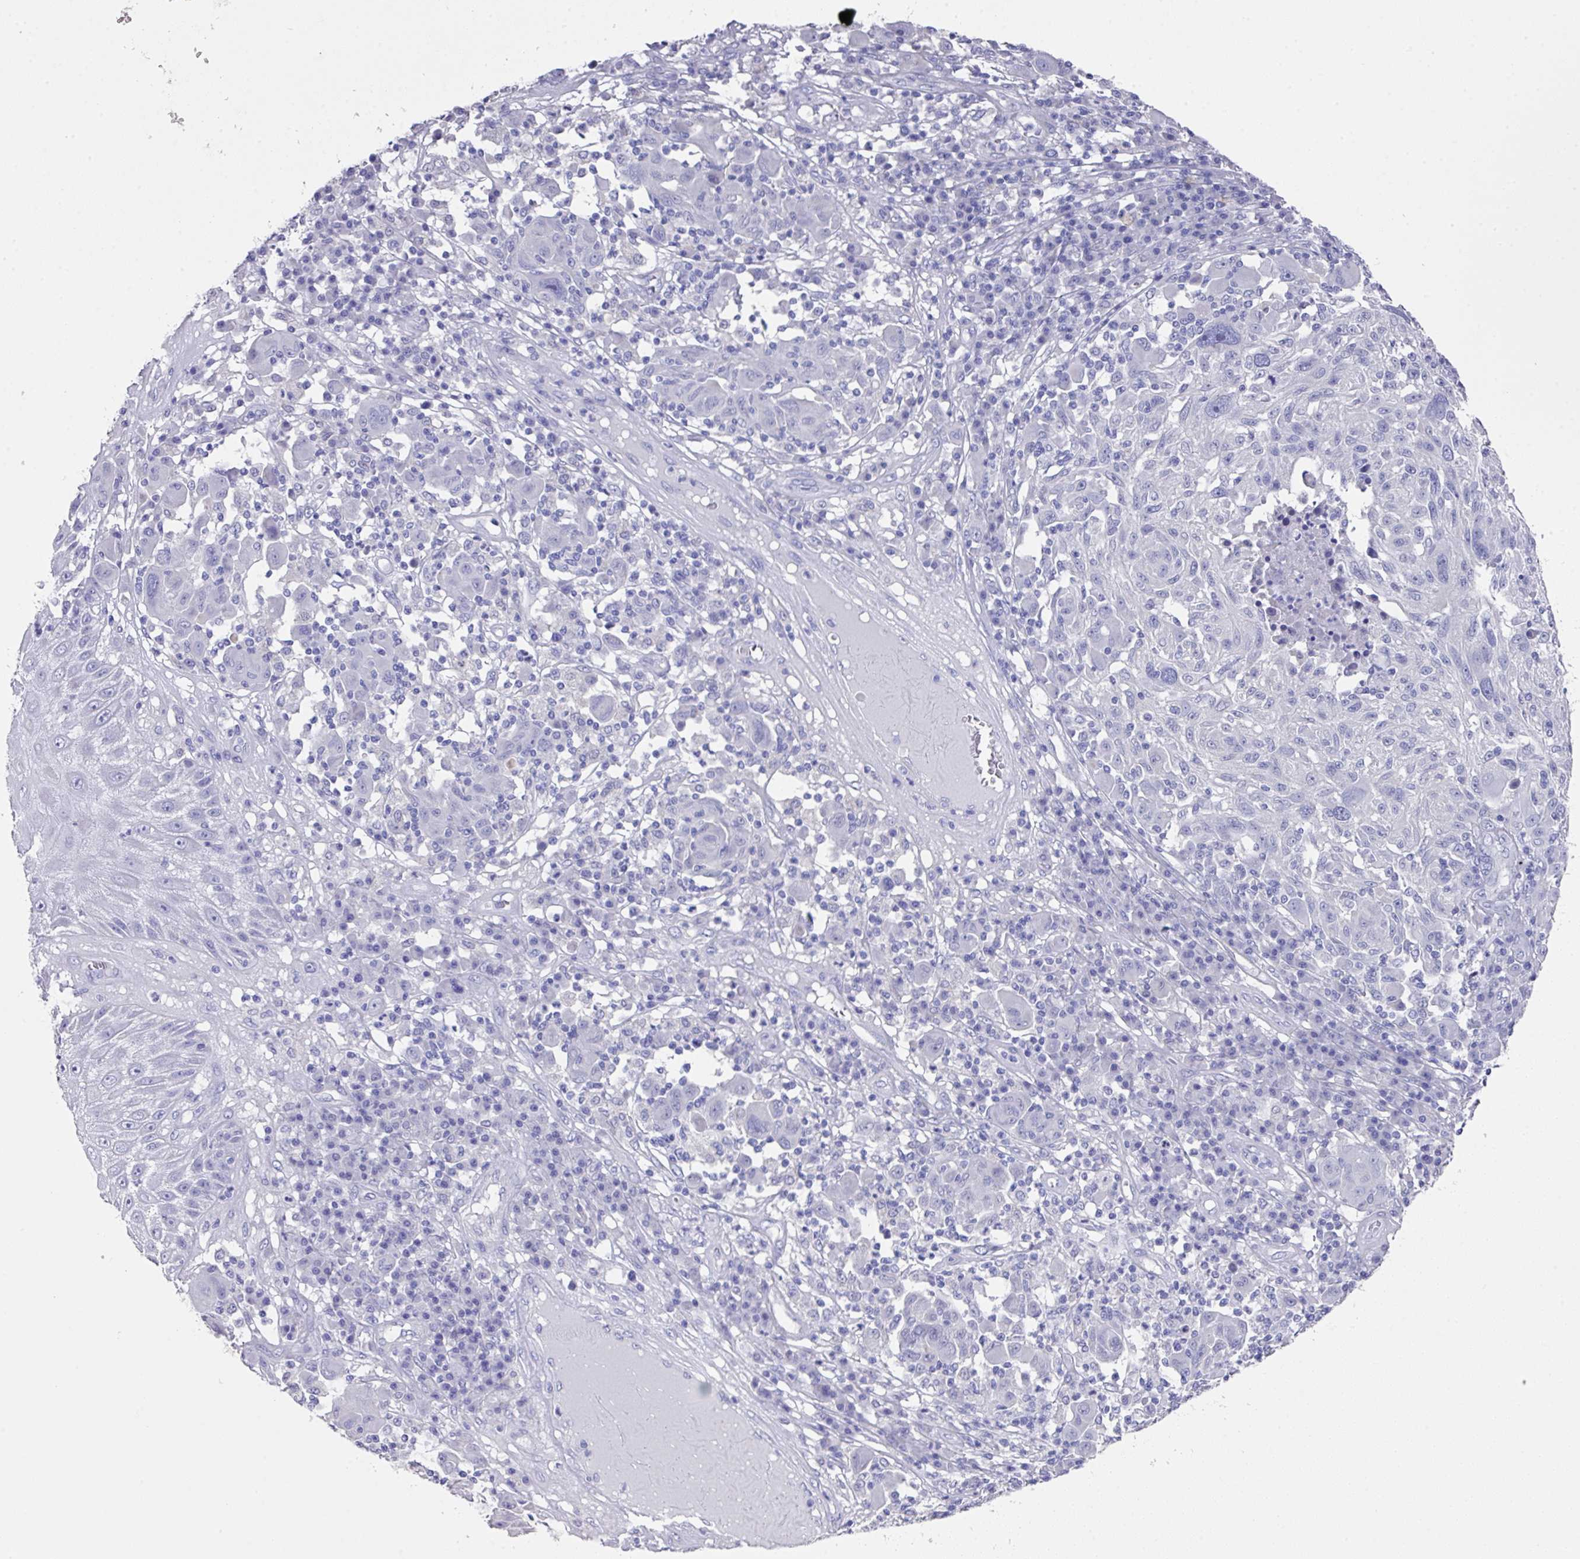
{"staining": {"intensity": "negative", "quantity": "none", "location": "none"}, "tissue": "melanoma", "cell_type": "Tumor cells", "image_type": "cancer", "snomed": [{"axis": "morphology", "description": "Malignant melanoma, NOS"}, {"axis": "topography", "description": "Skin"}], "caption": "Tumor cells are negative for brown protein staining in melanoma. The staining is performed using DAB (3,3'-diaminobenzidine) brown chromogen with nuclei counter-stained in using hematoxylin.", "gene": "DAZL", "patient": {"sex": "male", "age": 53}}